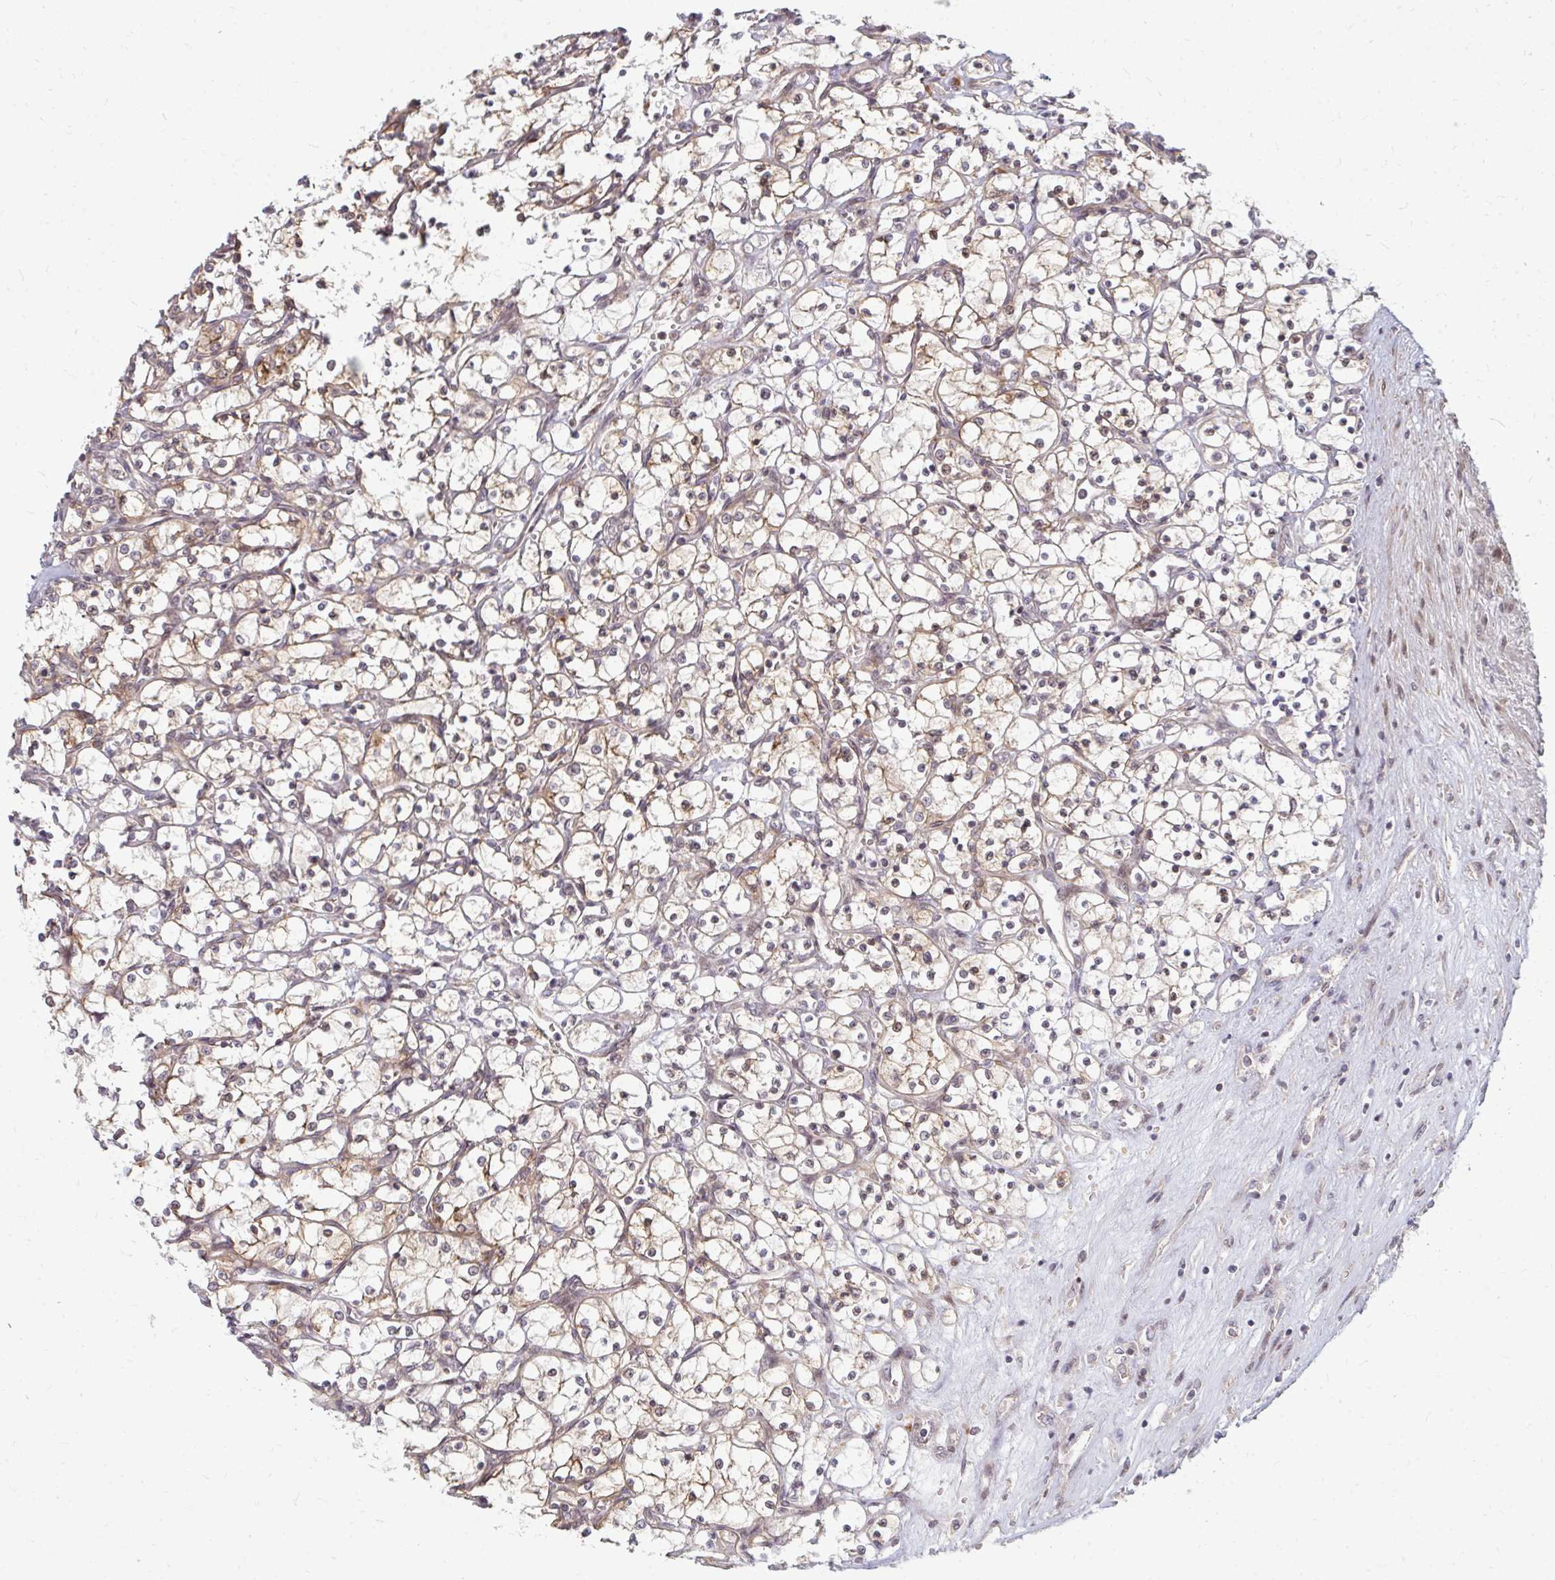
{"staining": {"intensity": "weak", "quantity": "<25%", "location": "cytoplasmic/membranous"}, "tissue": "renal cancer", "cell_type": "Tumor cells", "image_type": "cancer", "snomed": [{"axis": "morphology", "description": "Adenocarcinoma, NOS"}, {"axis": "topography", "description": "Kidney"}], "caption": "Micrograph shows no protein staining in tumor cells of renal cancer (adenocarcinoma) tissue.", "gene": "ZNF285", "patient": {"sex": "female", "age": 69}}